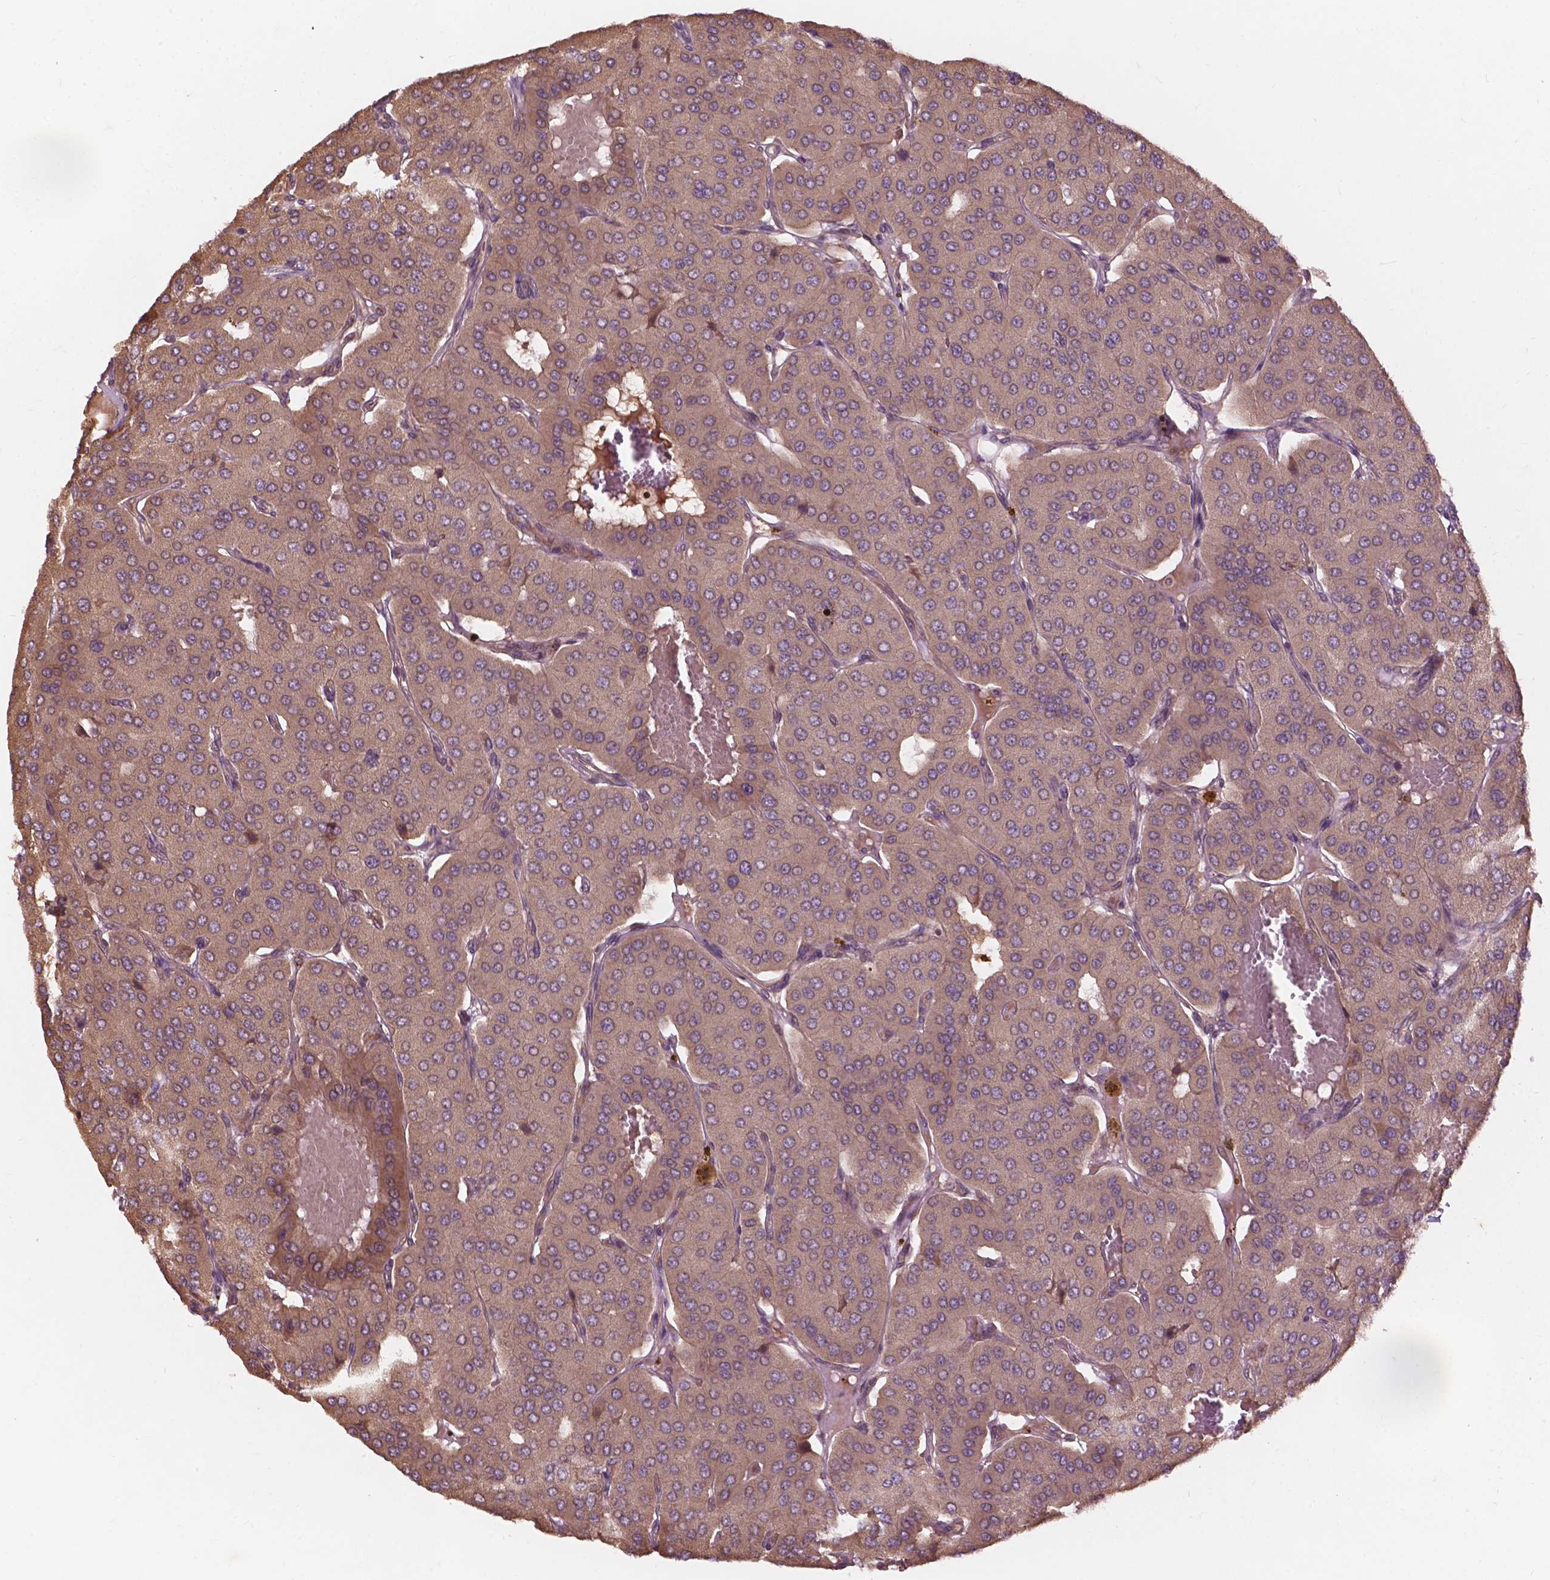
{"staining": {"intensity": "weak", "quantity": "25%-75%", "location": "cytoplasmic/membranous"}, "tissue": "parathyroid gland", "cell_type": "Glandular cells", "image_type": "normal", "snomed": [{"axis": "morphology", "description": "Normal tissue, NOS"}, {"axis": "morphology", "description": "Adenoma, NOS"}, {"axis": "topography", "description": "Parathyroid gland"}], "caption": "Benign parathyroid gland was stained to show a protein in brown. There is low levels of weak cytoplasmic/membranous staining in about 25%-75% of glandular cells.", "gene": "CDC42BPA", "patient": {"sex": "female", "age": 86}}